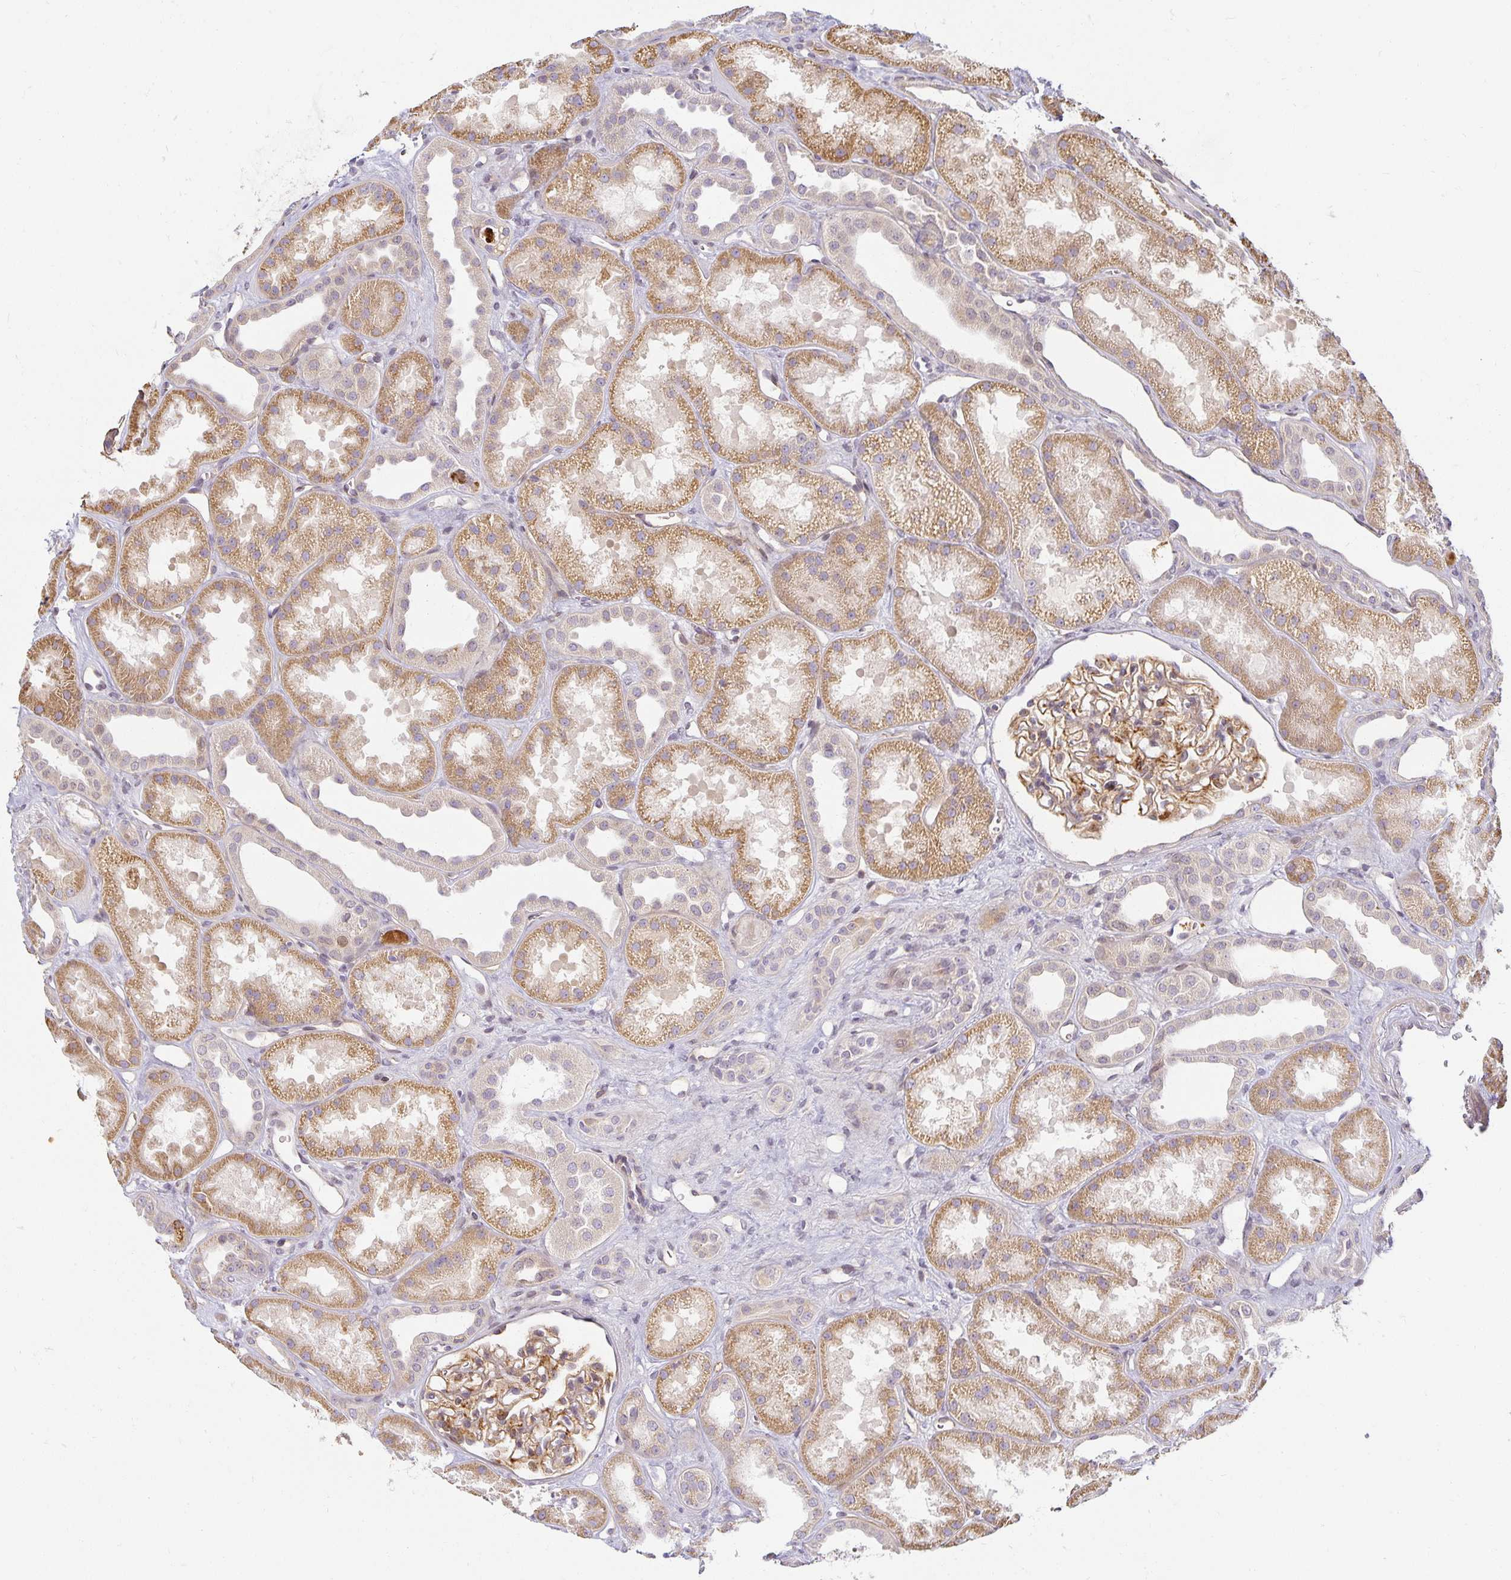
{"staining": {"intensity": "moderate", "quantity": "25%-75%", "location": "cytoplasmic/membranous"}, "tissue": "kidney", "cell_type": "Cells in glomeruli", "image_type": "normal", "snomed": [{"axis": "morphology", "description": "Normal tissue, NOS"}, {"axis": "topography", "description": "Kidney"}], "caption": "A high-resolution photomicrograph shows immunohistochemistry (IHC) staining of unremarkable kidney, which demonstrates moderate cytoplasmic/membranous staining in about 25%-75% of cells in glomeruli. (DAB = brown stain, brightfield microscopy at high magnification).", "gene": "EHF", "patient": {"sex": "male", "age": 61}}